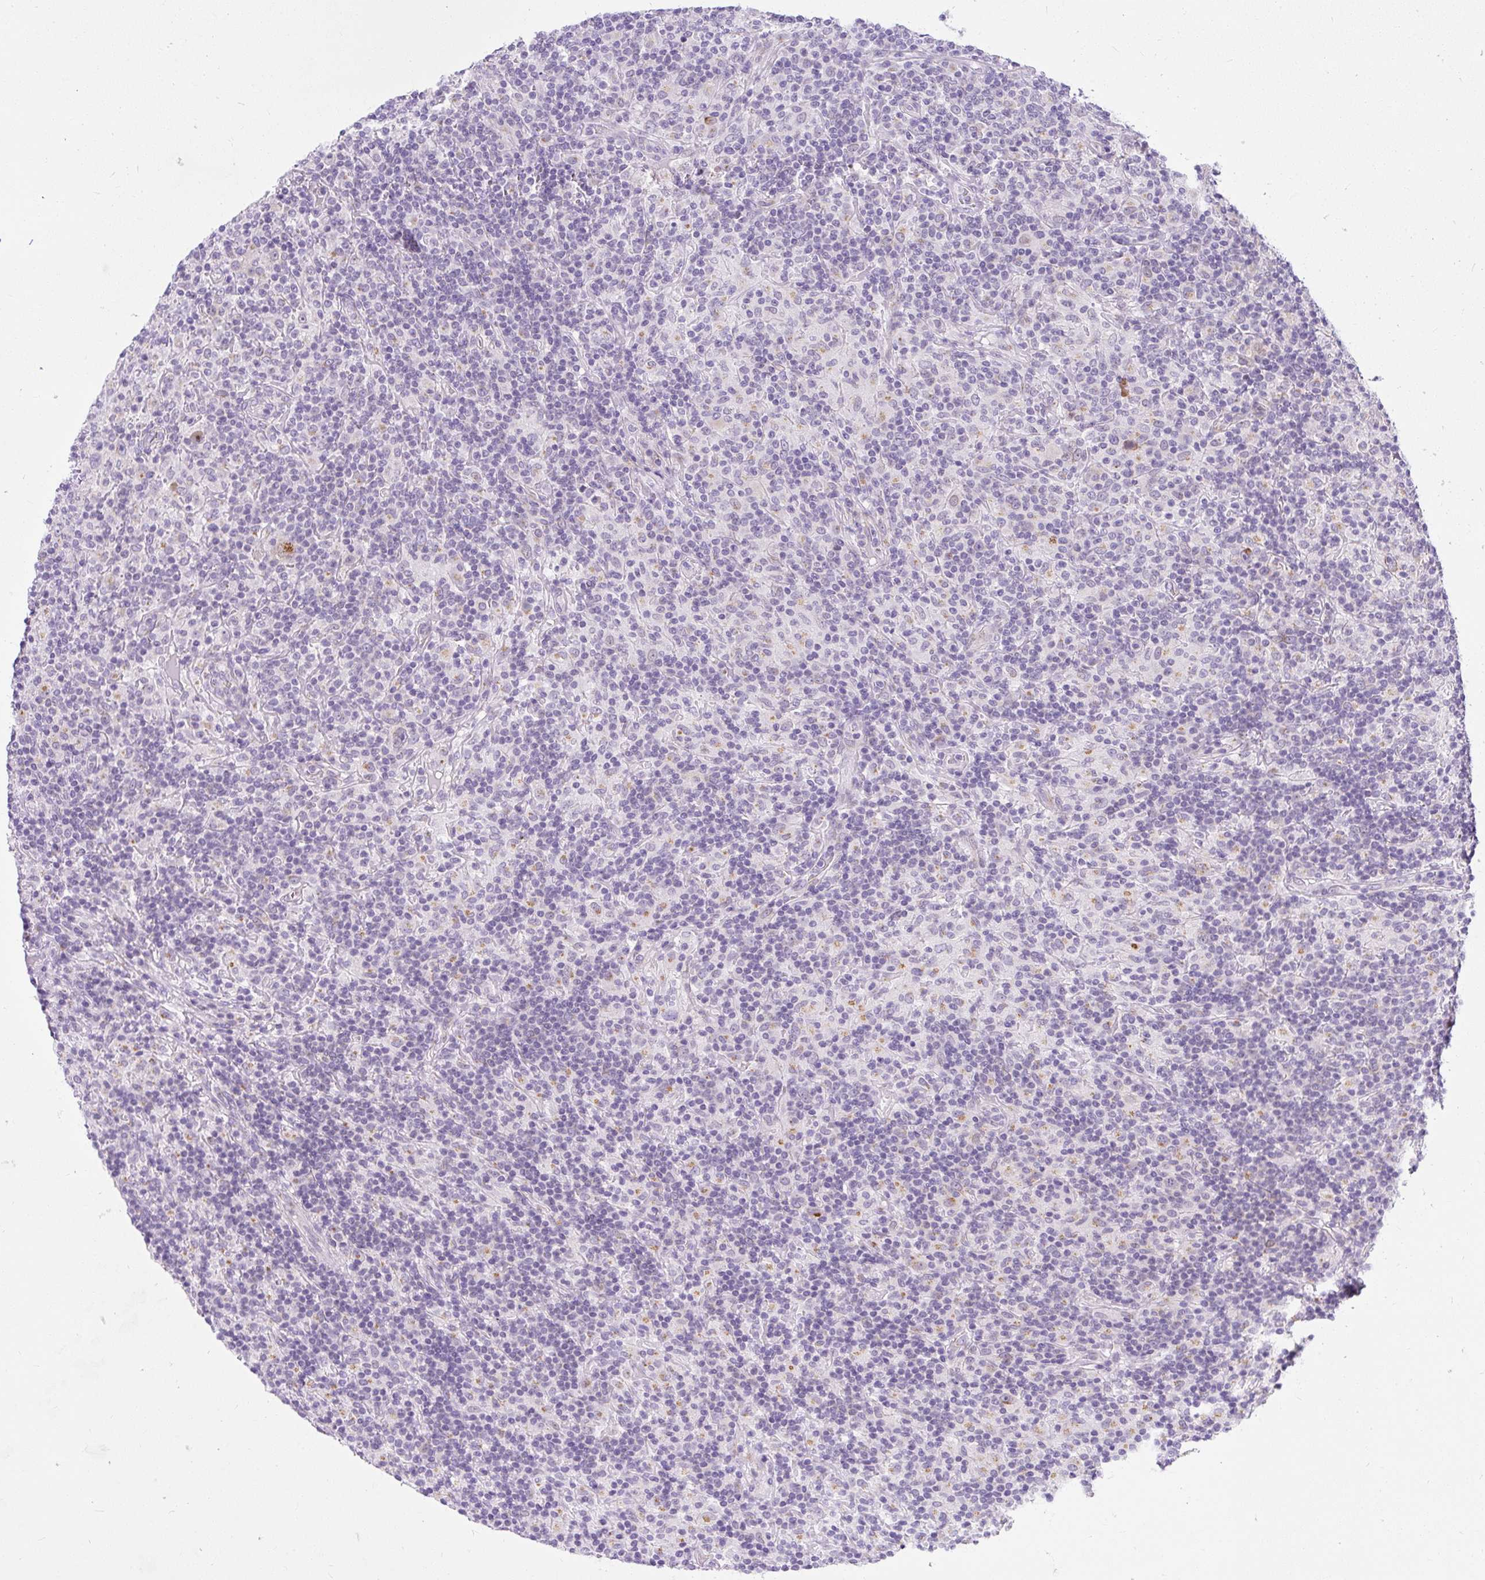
{"staining": {"intensity": "negative", "quantity": "none", "location": "none"}, "tissue": "lymphoma", "cell_type": "Tumor cells", "image_type": "cancer", "snomed": [{"axis": "morphology", "description": "Hodgkin's disease, NOS"}, {"axis": "topography", "description": "Lymph node"}], "caption": "Tumor cells are negative for brown protein staining in lymphoma.", "gene": "GOLGA8A", "patient": {"sex": "male", "age": 70}}